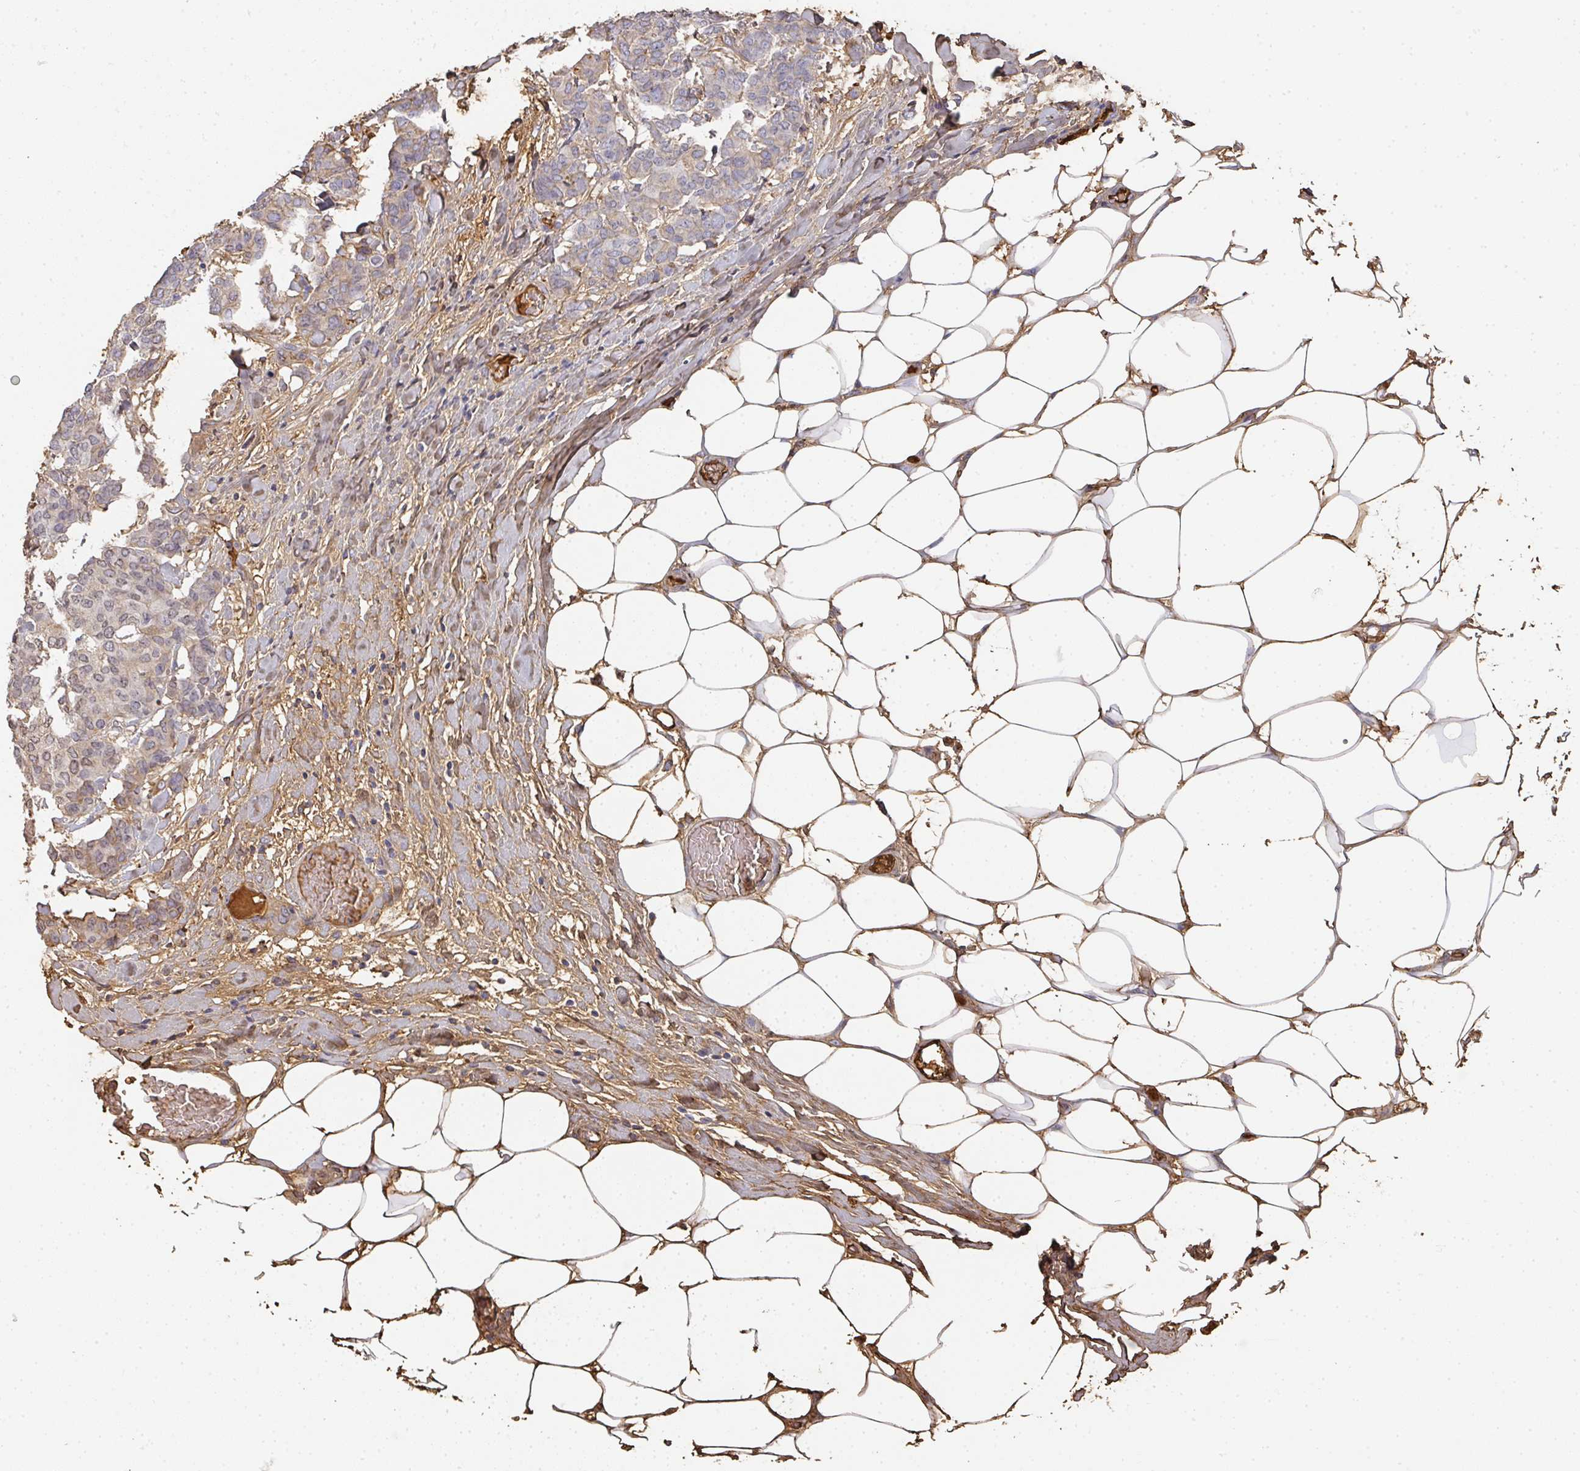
{"staining": {"intensity": "weak", "quantity": "<25%", "location": "cytoplasmic/membranous"}, "tissue": "breast cancer", "cell_type": "Tumor cells", "image_type": "cancer", "snomed": [{"axis": "morphology", "description": "Duct carcinoma"}, {"axis": "topography", "description": "Breast"}], "caption": "This is a histopathology image of immunohistochemistry staining of breast cancer (intraductal carcinoma), which shows no positivity in tumor cells.", "gene": "ALB", "patient": {"sex": "female", "age": 75}}